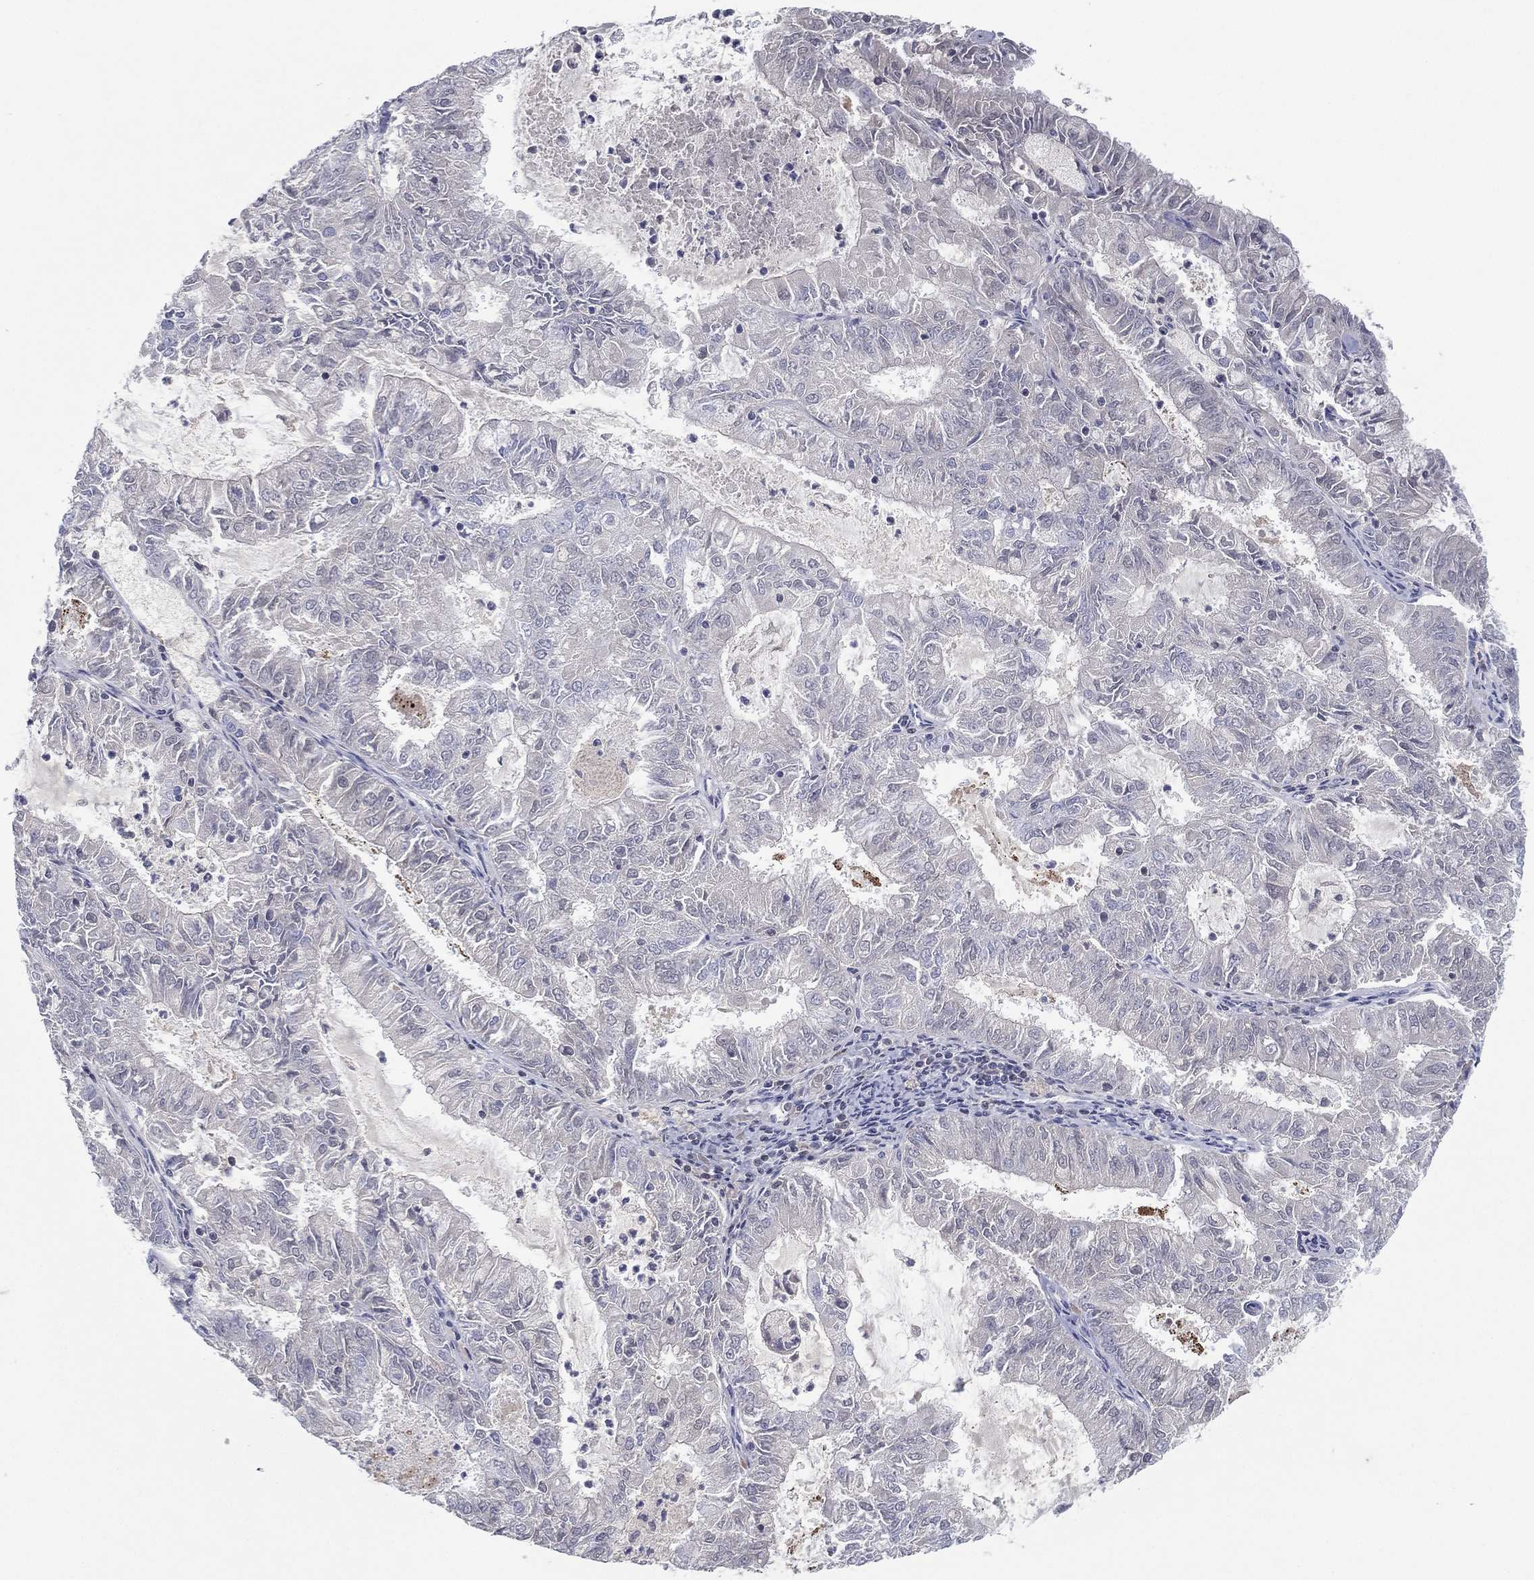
{"staining": {"intensity": "negative", "quantity": "none", "location": "none"}, "tissue": "endometrial cancer", "cell_type": "Tumor cells", "image_type": "cancer", "snomed": [{"axis": "morphology", "description": "Adenocarcinoma, NOS"}, {"axis": "topography", "description": "Endometrium"}], "caption": "This is a histopathology image of IHC staining of adenocarcinoma (endometrial), which shows no positivity in tumor cells. (Immunohistochemistry, brightfield microscopy, high magnification).", "gene": "CPT1B", "patient": {"sex": "female", "age": 57}}